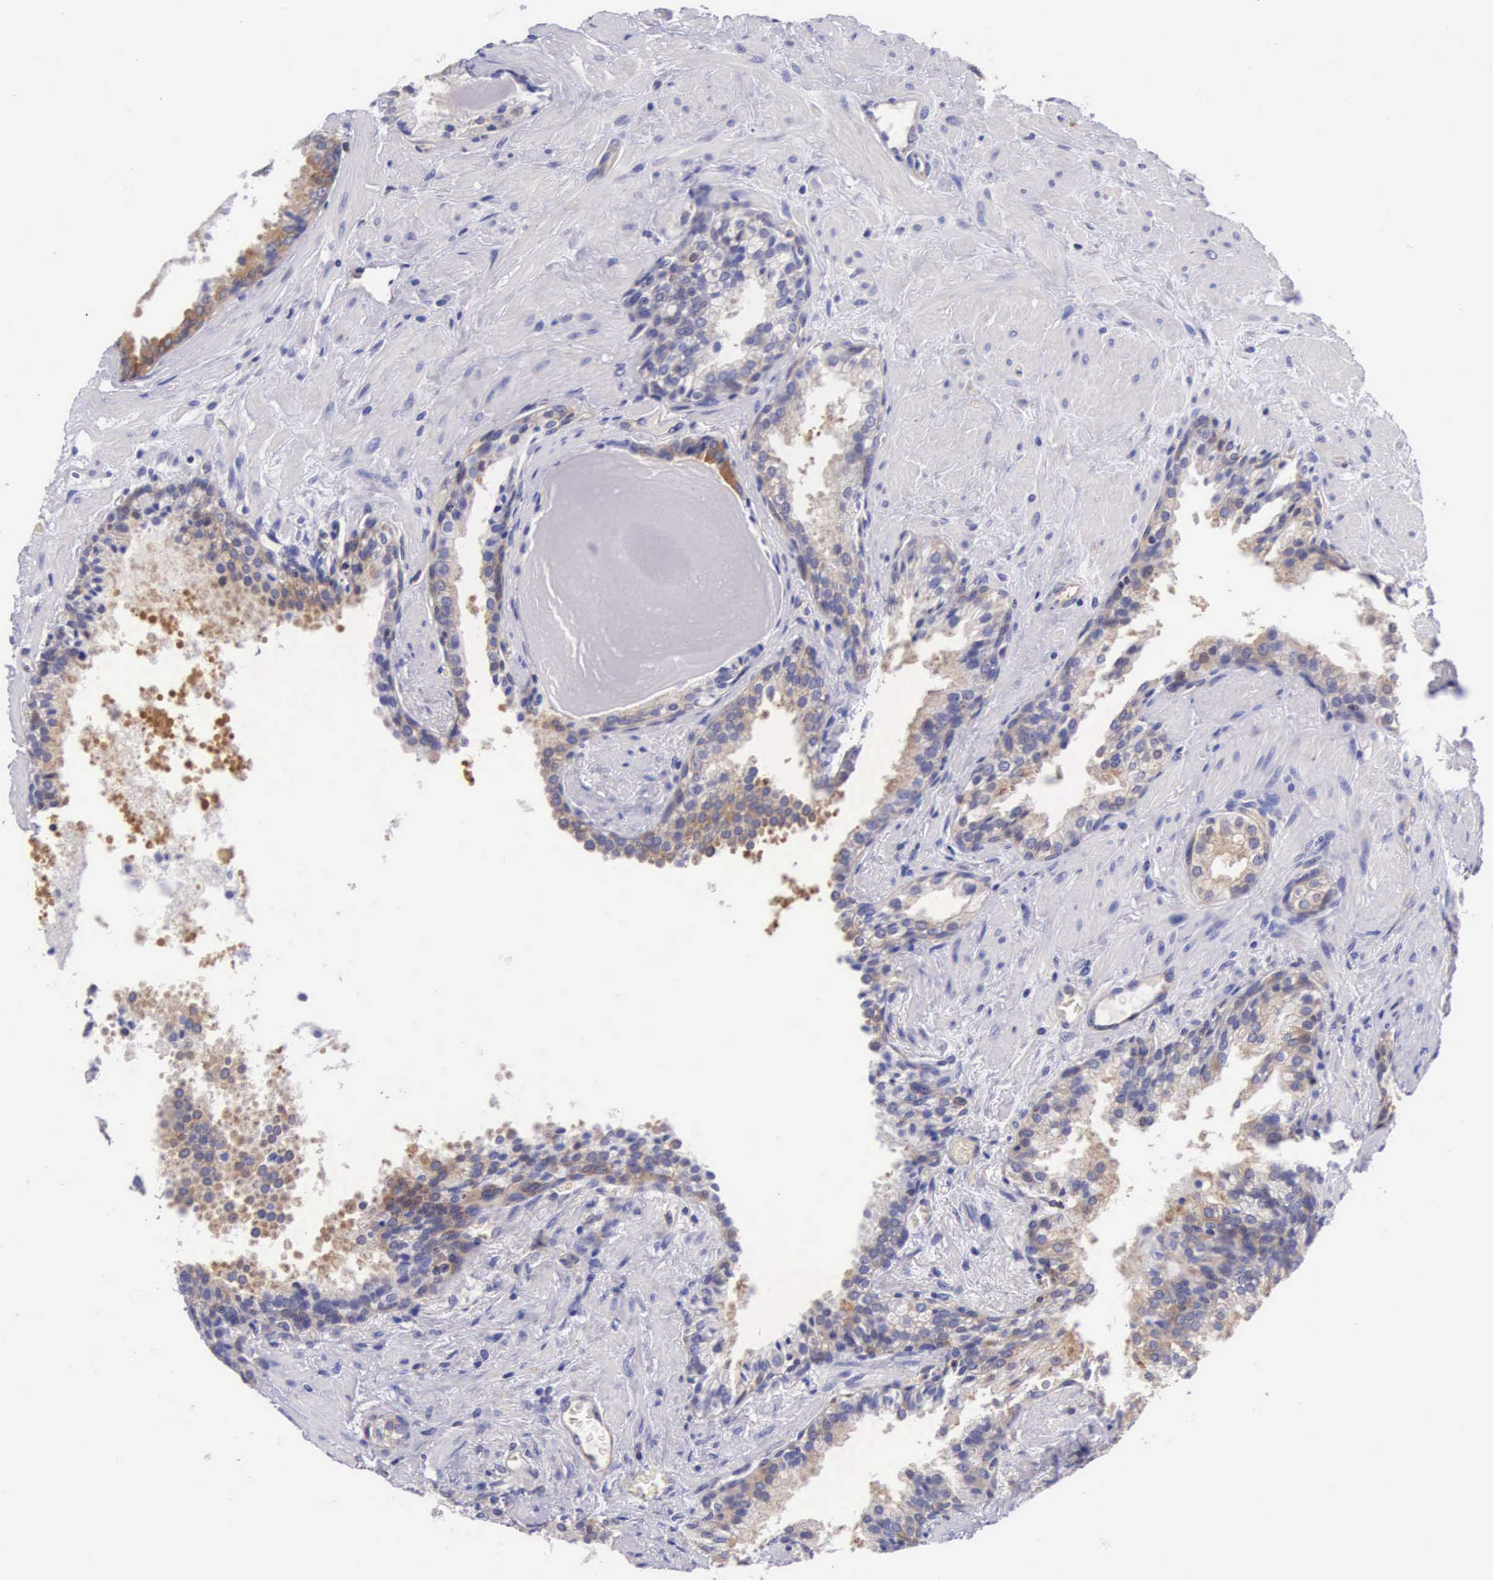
{"staining": {"intensity": "negative", "quantity": "none", "location": "none"}, "tissue": "prostate cancer", "cell_type": "Tumor cells", "image_type": "cancer", "snomed": [{"axis": "morphology", "description": "Adenocarcinoma, Medium grade"}, {"axis": "topography", "description": "Prostate"}], "caption": "The immunohistochemistry photomicrograph has no significant positivity in tumor cells of prostate cancer tissue. (Stains: DAB (3,3'-diaminobenzidine) IHC with hematoxylin counter stain, Microscopy: brightfield microscopy at high magnification).", "gene": "BCAR1", "patient": {"sex": "male", "age": 70}}